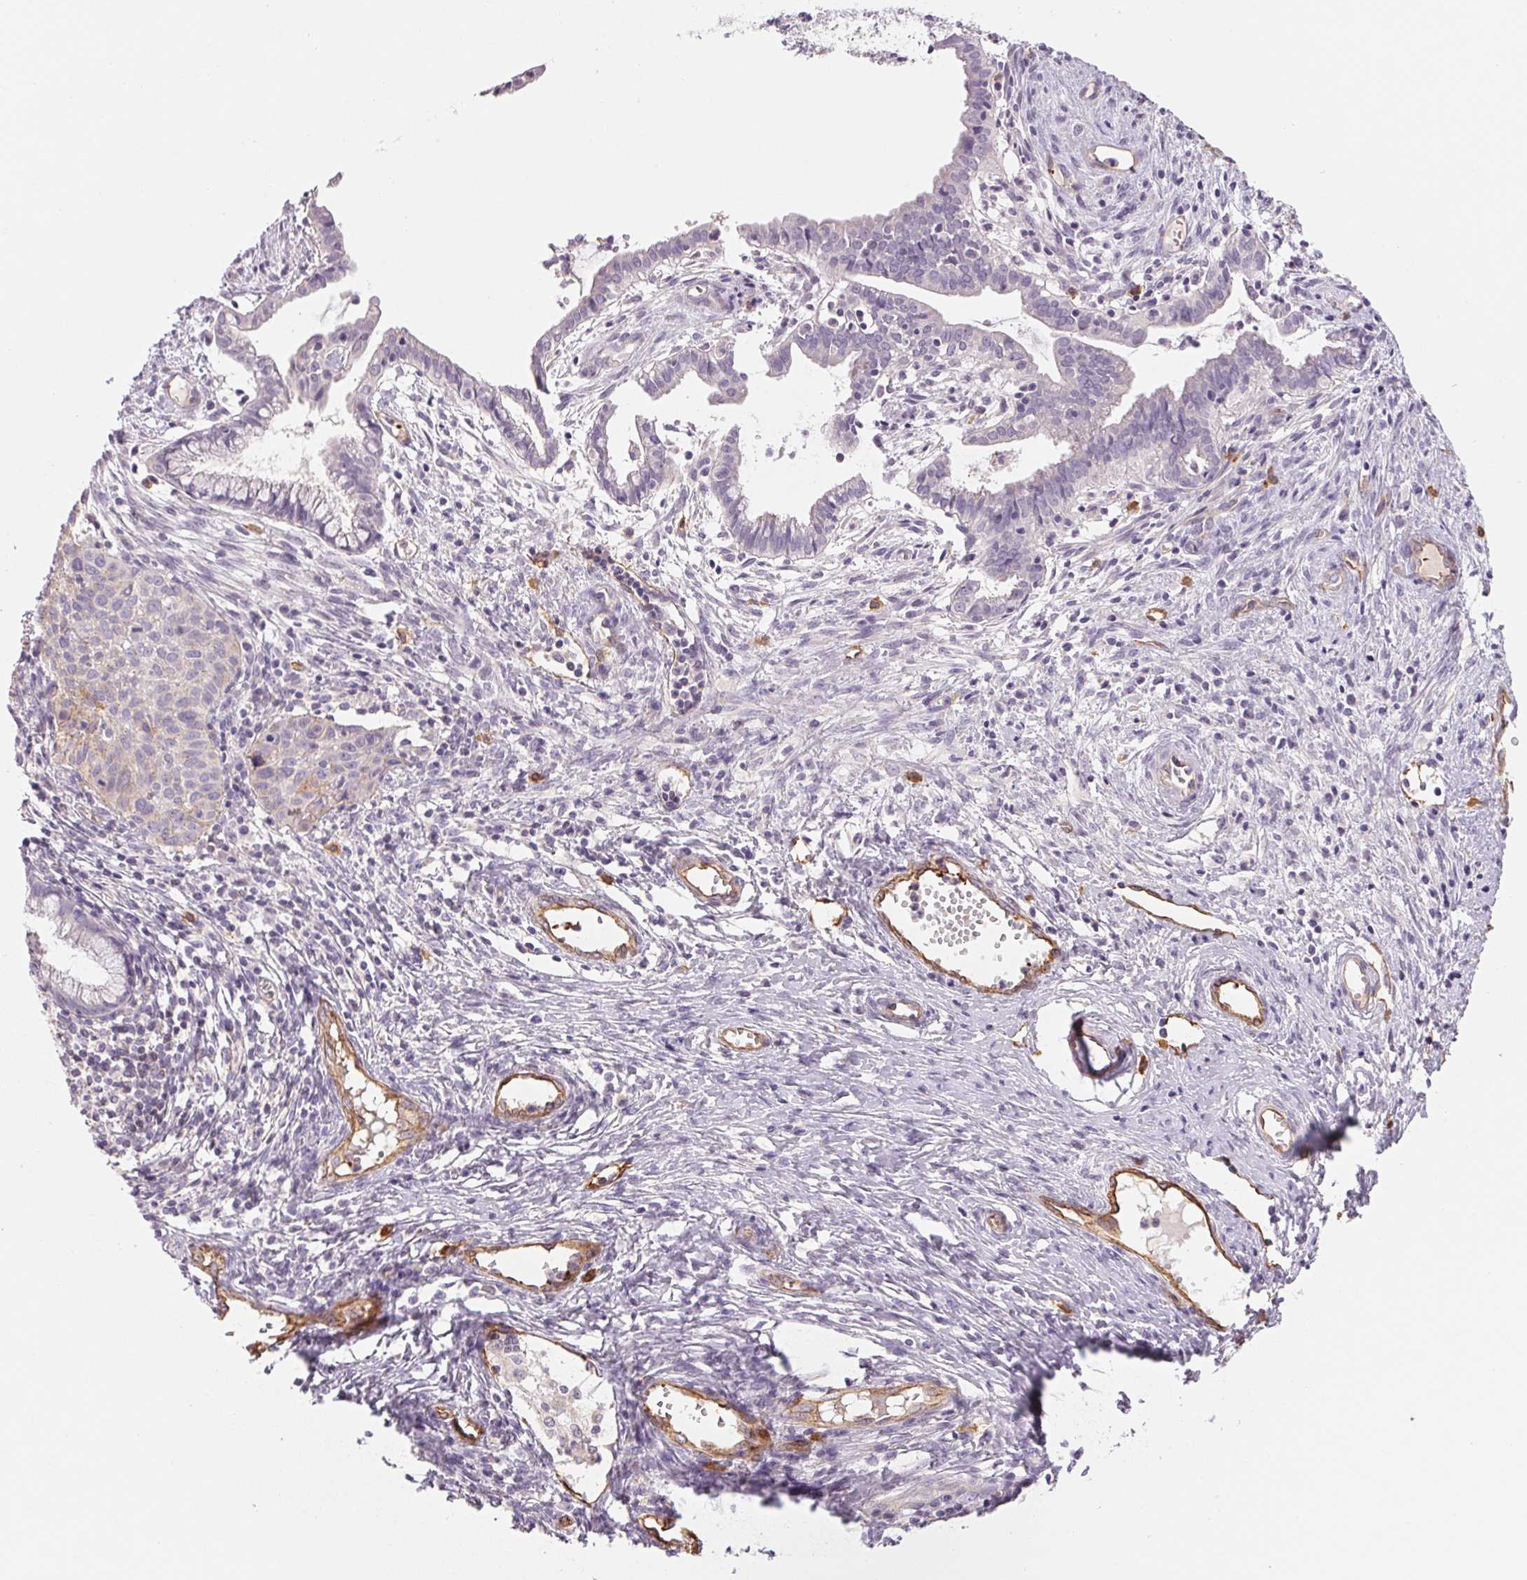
{"staining": {"intensity": "negative", "quantity": "none", "location": "none"}, "tissue": "cervical cancer", "cell_type": "Tumor cells", "image_type": "cancer", "snomed": [{"axis": "morphology", "description": "Squamous cell carcinoma, NOS"}, {"axis": "topography", "description": "Cervix"}], "caption": "There is no significant expression in tumor cells of squamous cell carcinoma (cervical).", "gene": "ANKRD13B", "patient": {"sex": "female", "age": 38}}